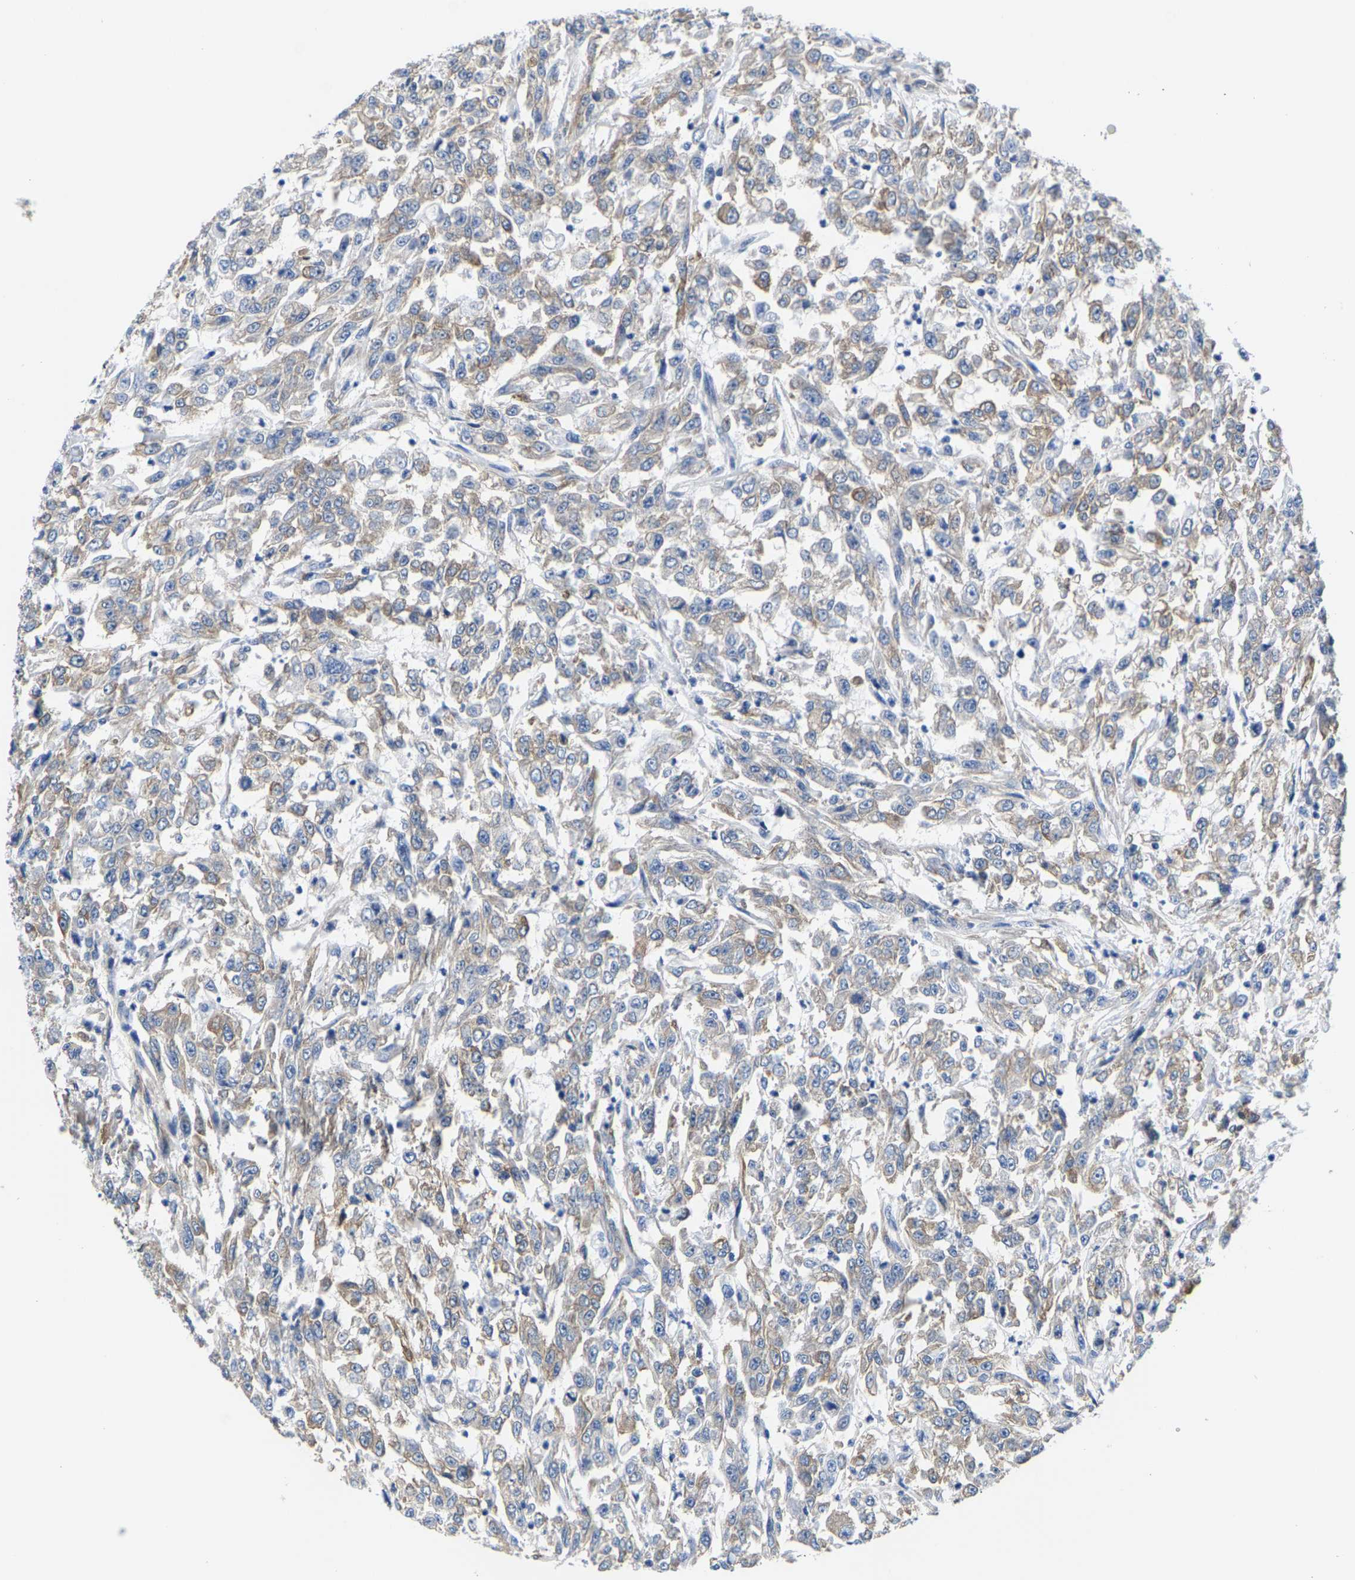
{"staining": {"intensity": "weak", "quantity": "25%-75%", "location": "cytoplasmic/membranous"}, "tissue": "urothelial cancer", "cell_type": "Tumor cells", "image_type": "cancer", "snomed": [{"axis": "morphology", "description": "Urothelial carcinoma, High grade"}, {"axis": "topography", "description": "Urinary bladder"}], "caption": "Tumor cells display low levels of weak cytoplasmic/membranous expression in about 25%-75% of cells in human urothelial cancer.", "gene": "DSCAM", "patient": {"sex": "male", "age": 46}}